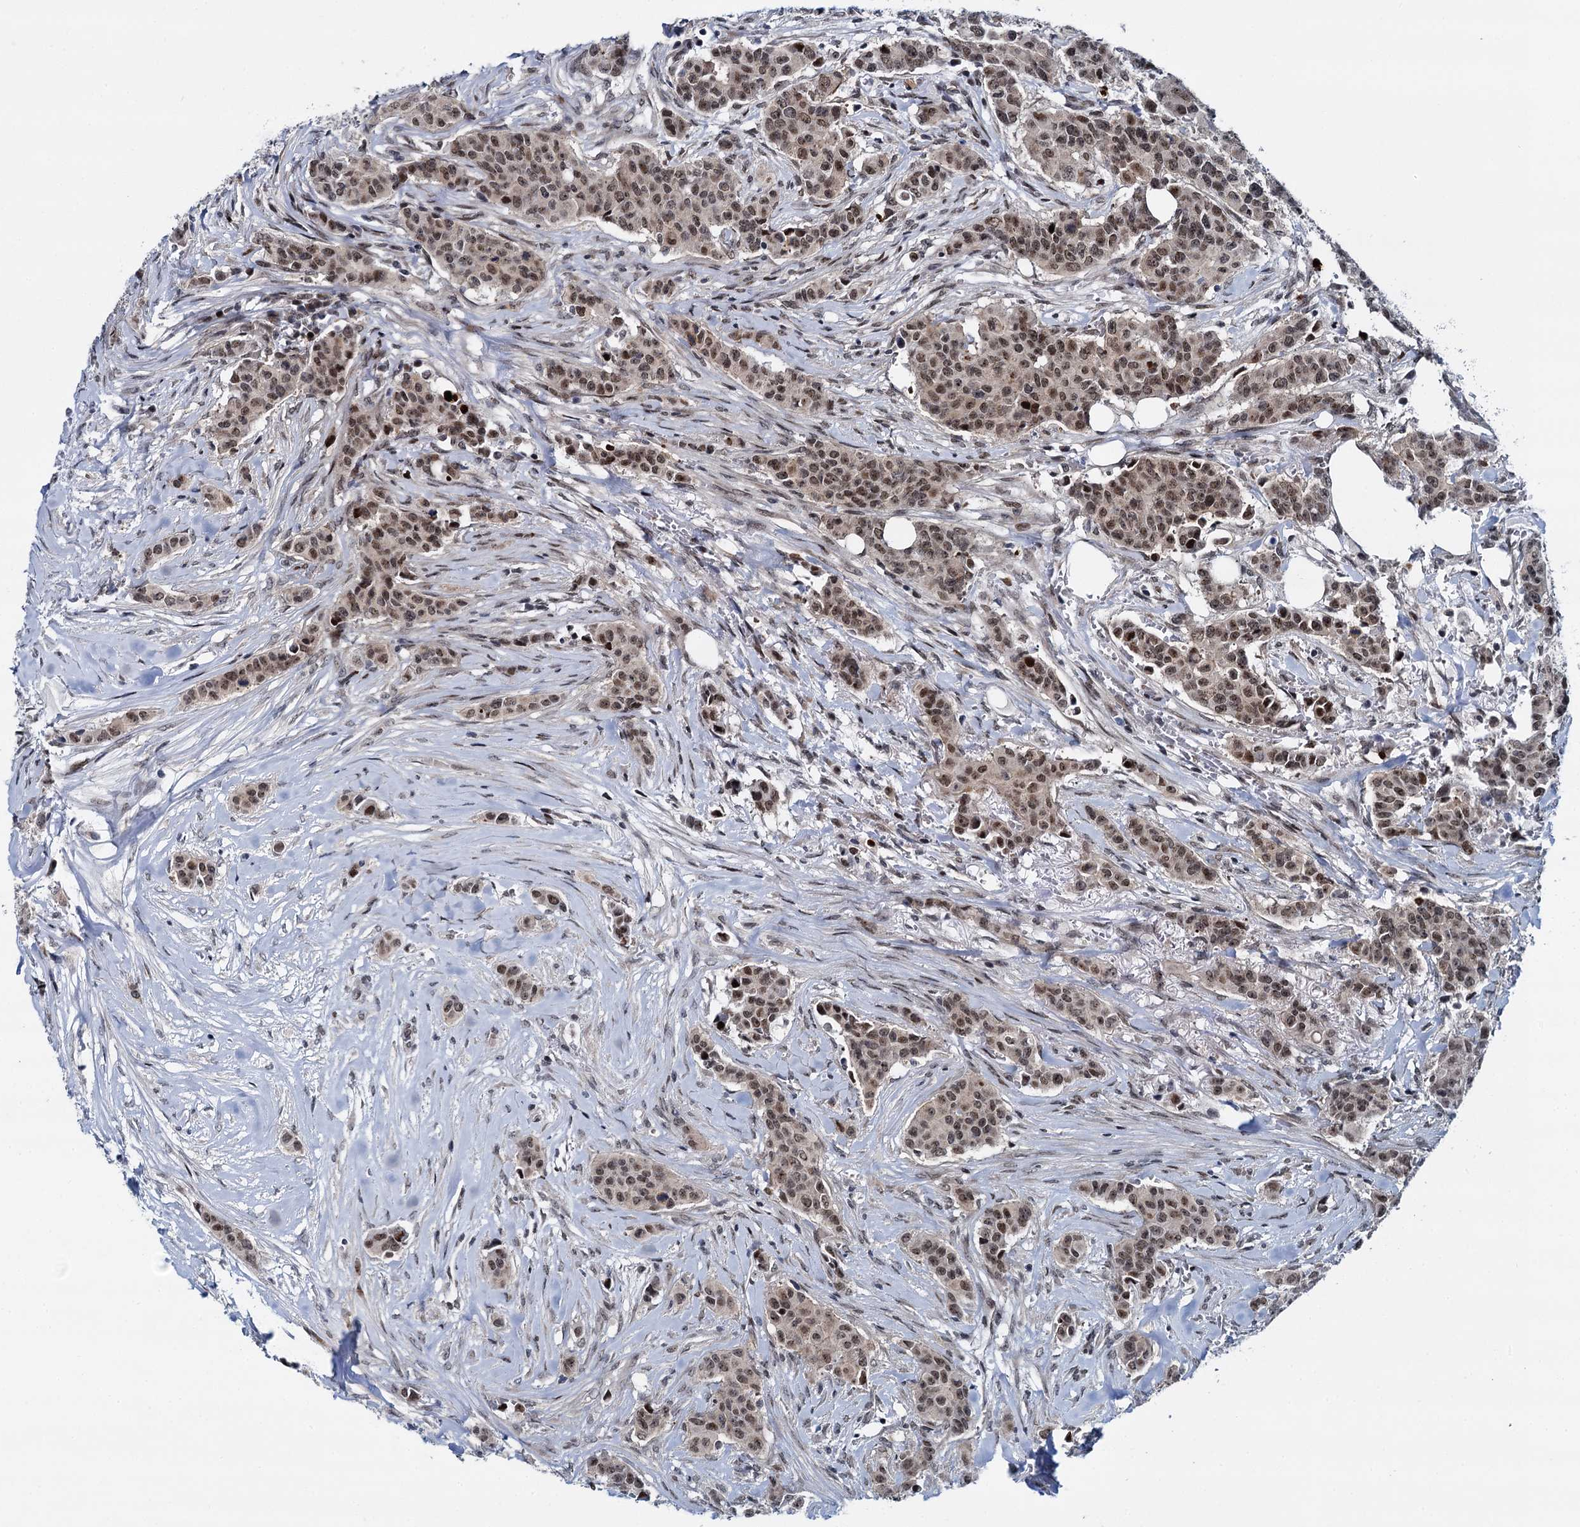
{"staining": {"intensity": "moderate", "quantity": ">75%", "location": "nuclear"}, "tissue": "breast cancer", "cell_type": "Tumor cells", "image_type": "cancer", "snomed": [{"axis": "morphology", "description": "Duct carcinoma"}, {"axis": "topography", "description": "Breast"}], "caption": "Breast cancer stained for a protein (brown) shows moderate nuclear positive staining in about >75% of tumor cells.", "gene": "RUFY2", "patient": {"sex": "female", "age": 40}}